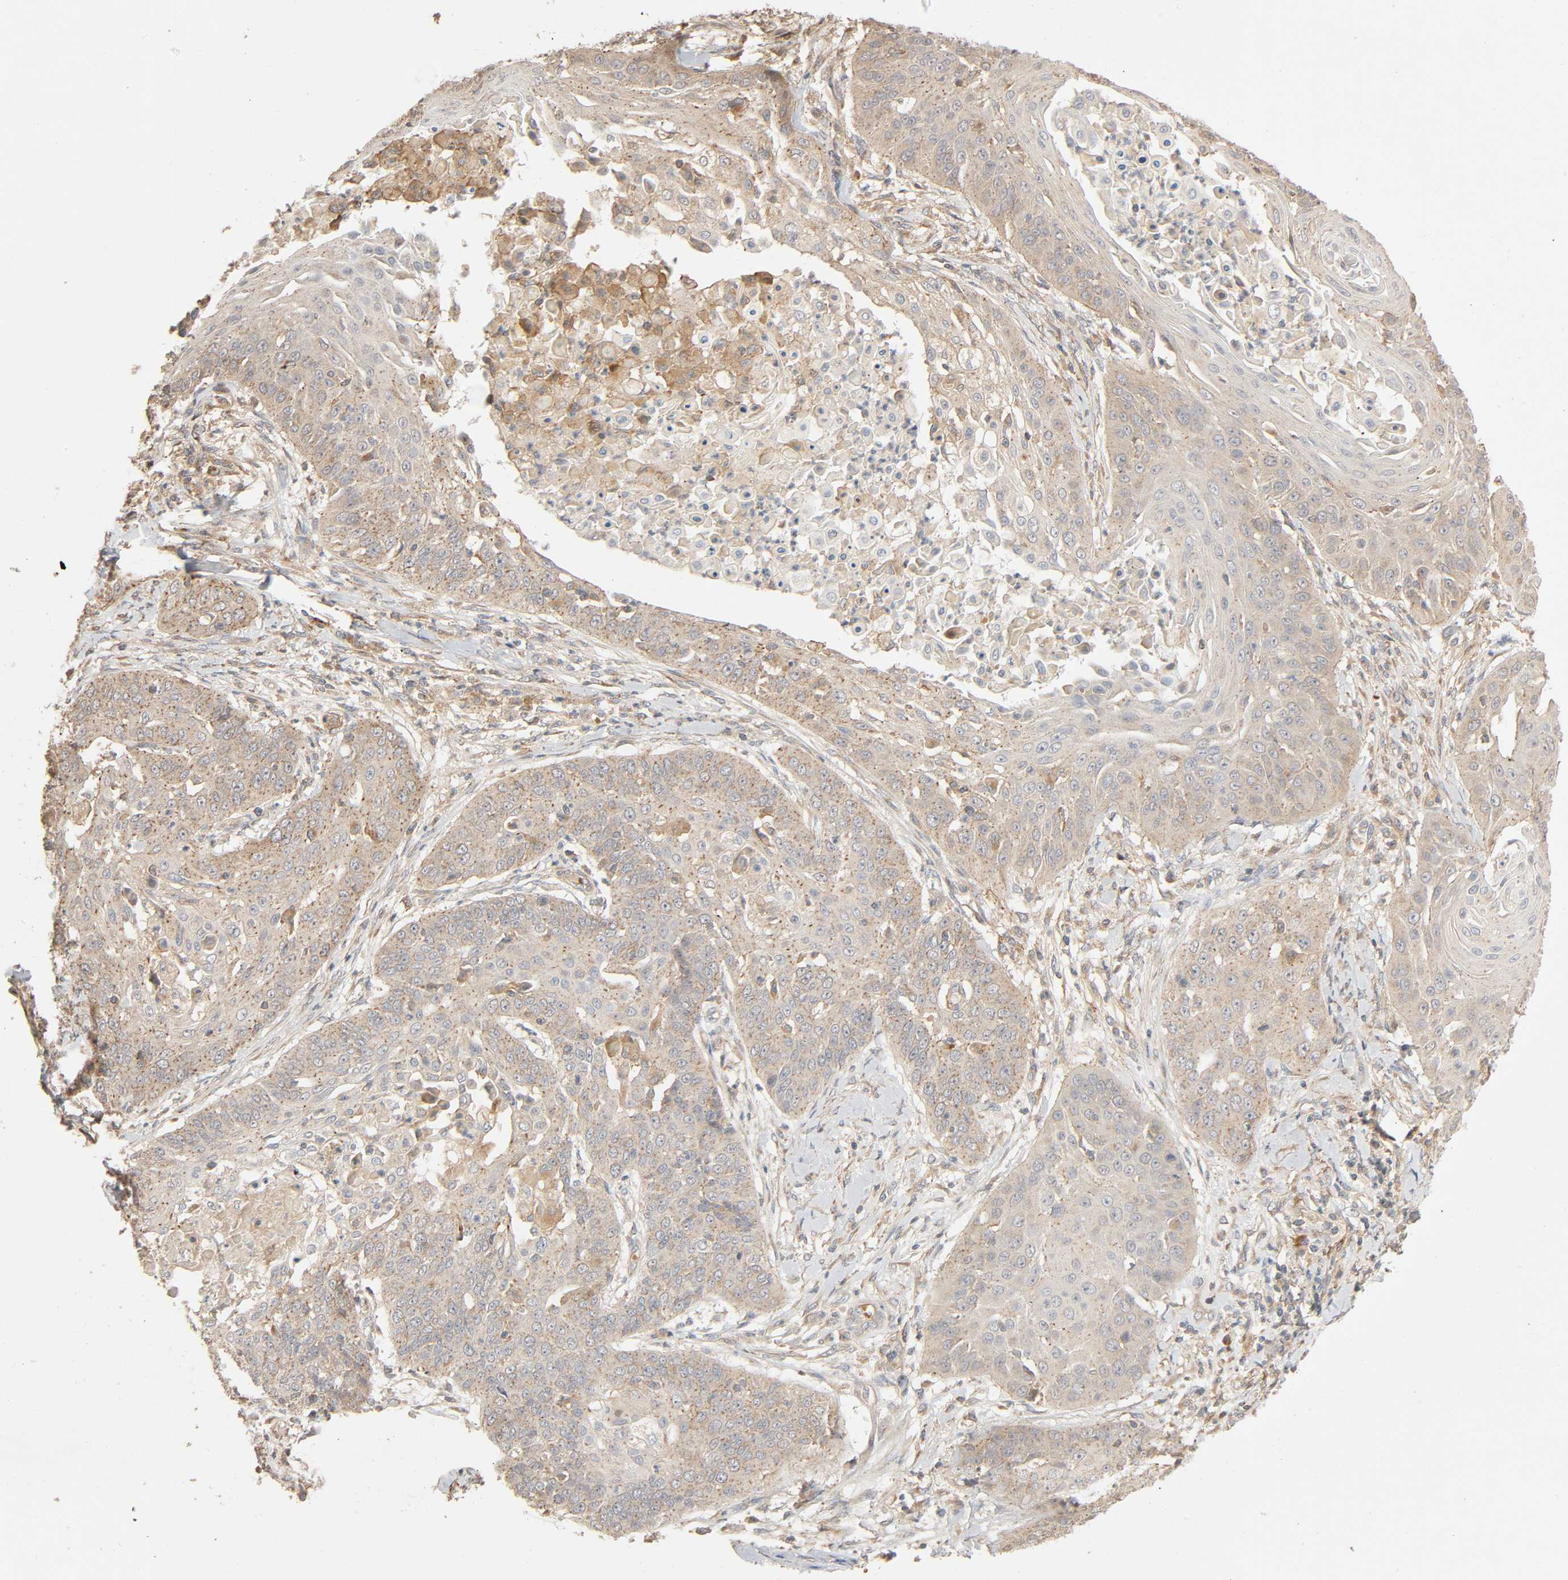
{"staining": {"intensity": "weak", "quantity": ">75%", "location": "cytoplasmic/membranous"}, "tissue": "cervical cancer", "cell_type": "Tumor cells", "image_type": "cancer", "snomed": [{"axis": "morphology", "description": "Squamous cell carcinoma, NOS"}, {"axis": "topography", "description": "Cervix"}], "caption": "Cervical cancer (squamous cell carcinoma) stained with IHC displays weak cytoplasmic/membranous expression in about >75% of tumor cells.", "gene": "SGSM1", "patient": {"sex": "female", "age": 64}}